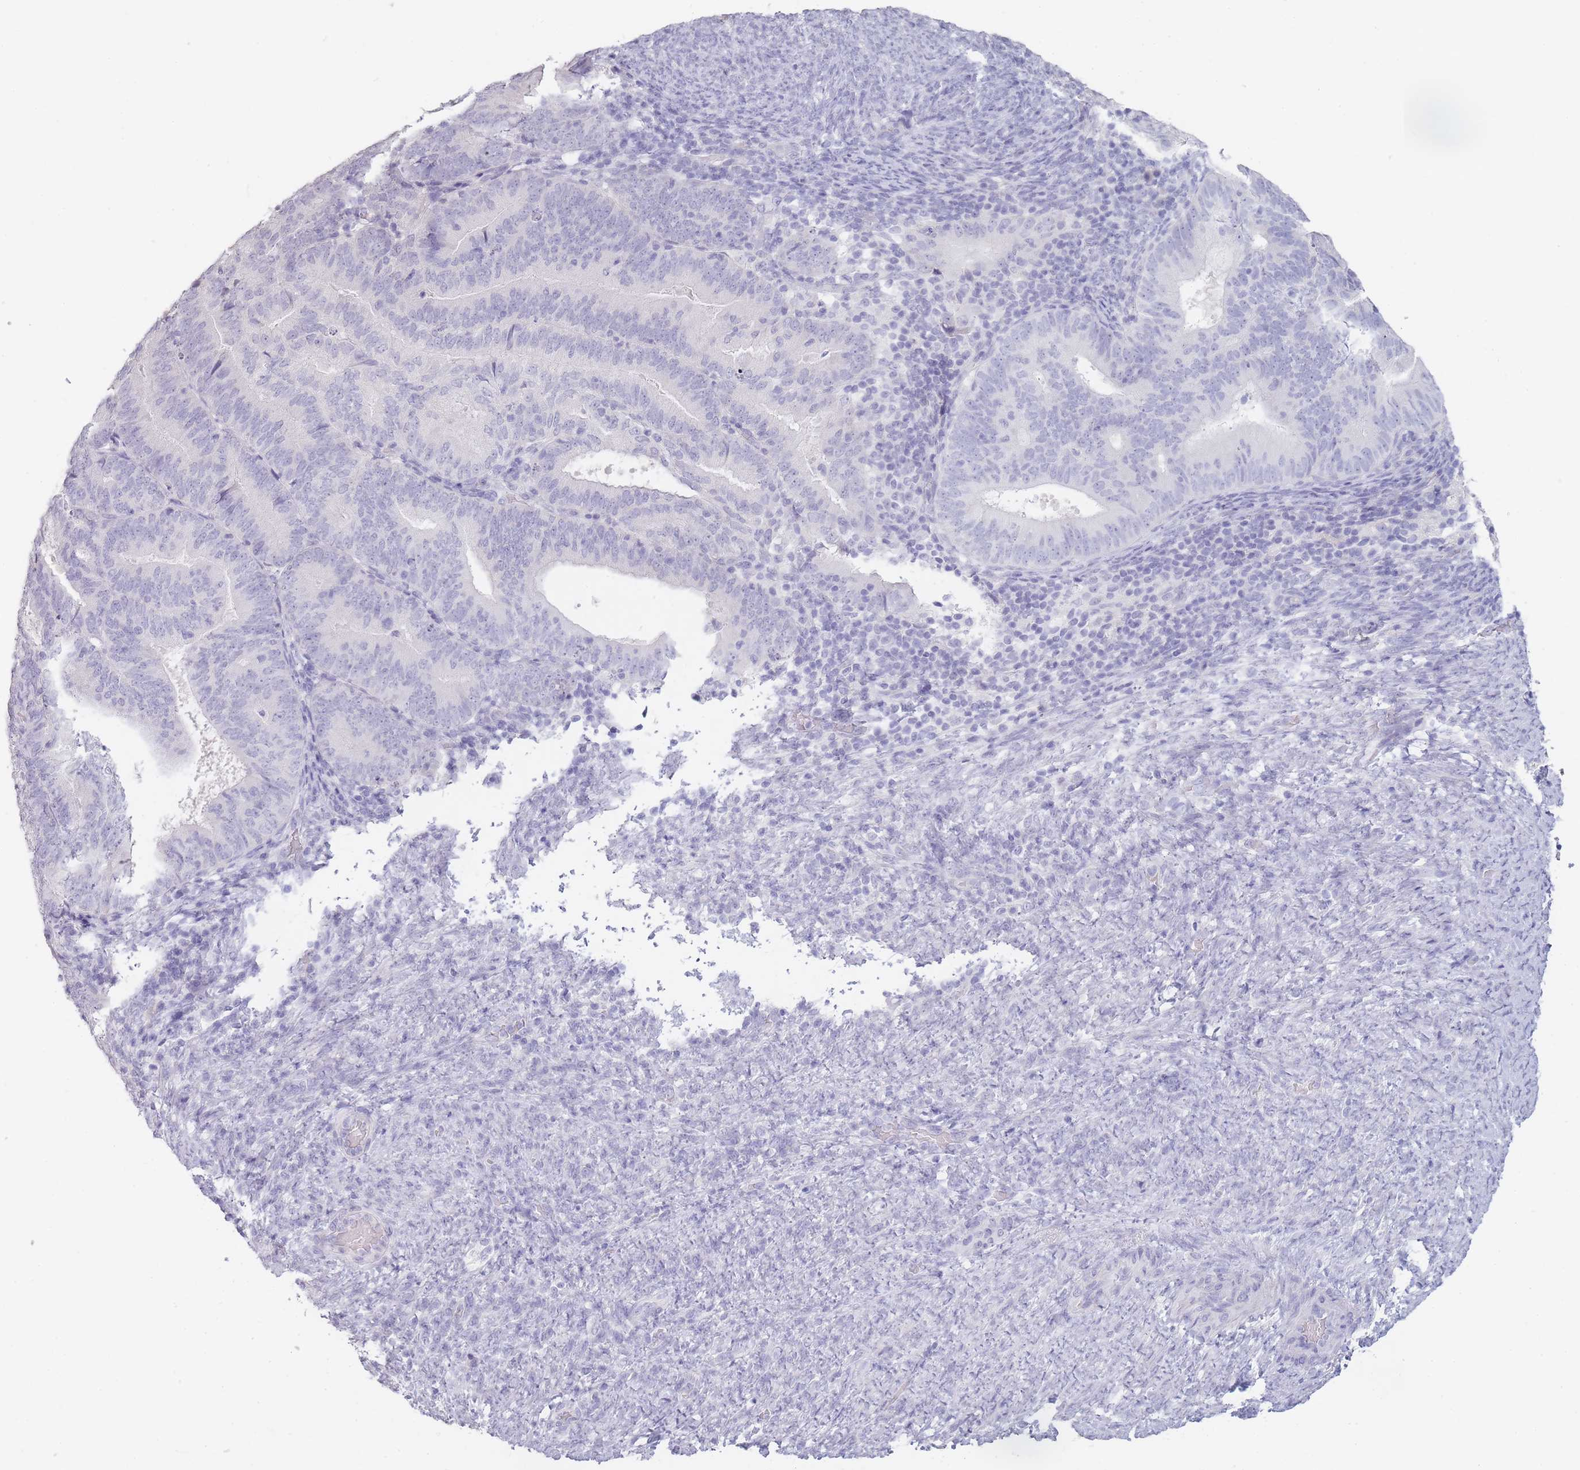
{"staining": {"intensity": "negative", "quantity": "none", "location": "none"}, "tissue": "endometrial cancer", "cell_type": "Tumor cells", "image_type": "cancer", "snomed": [{"axis": "morphology", "description": "Adenocarcinoma, NOS"}, {"axis": "topography", "description": "Endometrium"}], "caption": "Micrograph shows no protein staining in tumor cells of adenocarcinoma (endometrial) tissue.", "gene": "INS", "patient": {"sex": "female", "age": 70}}